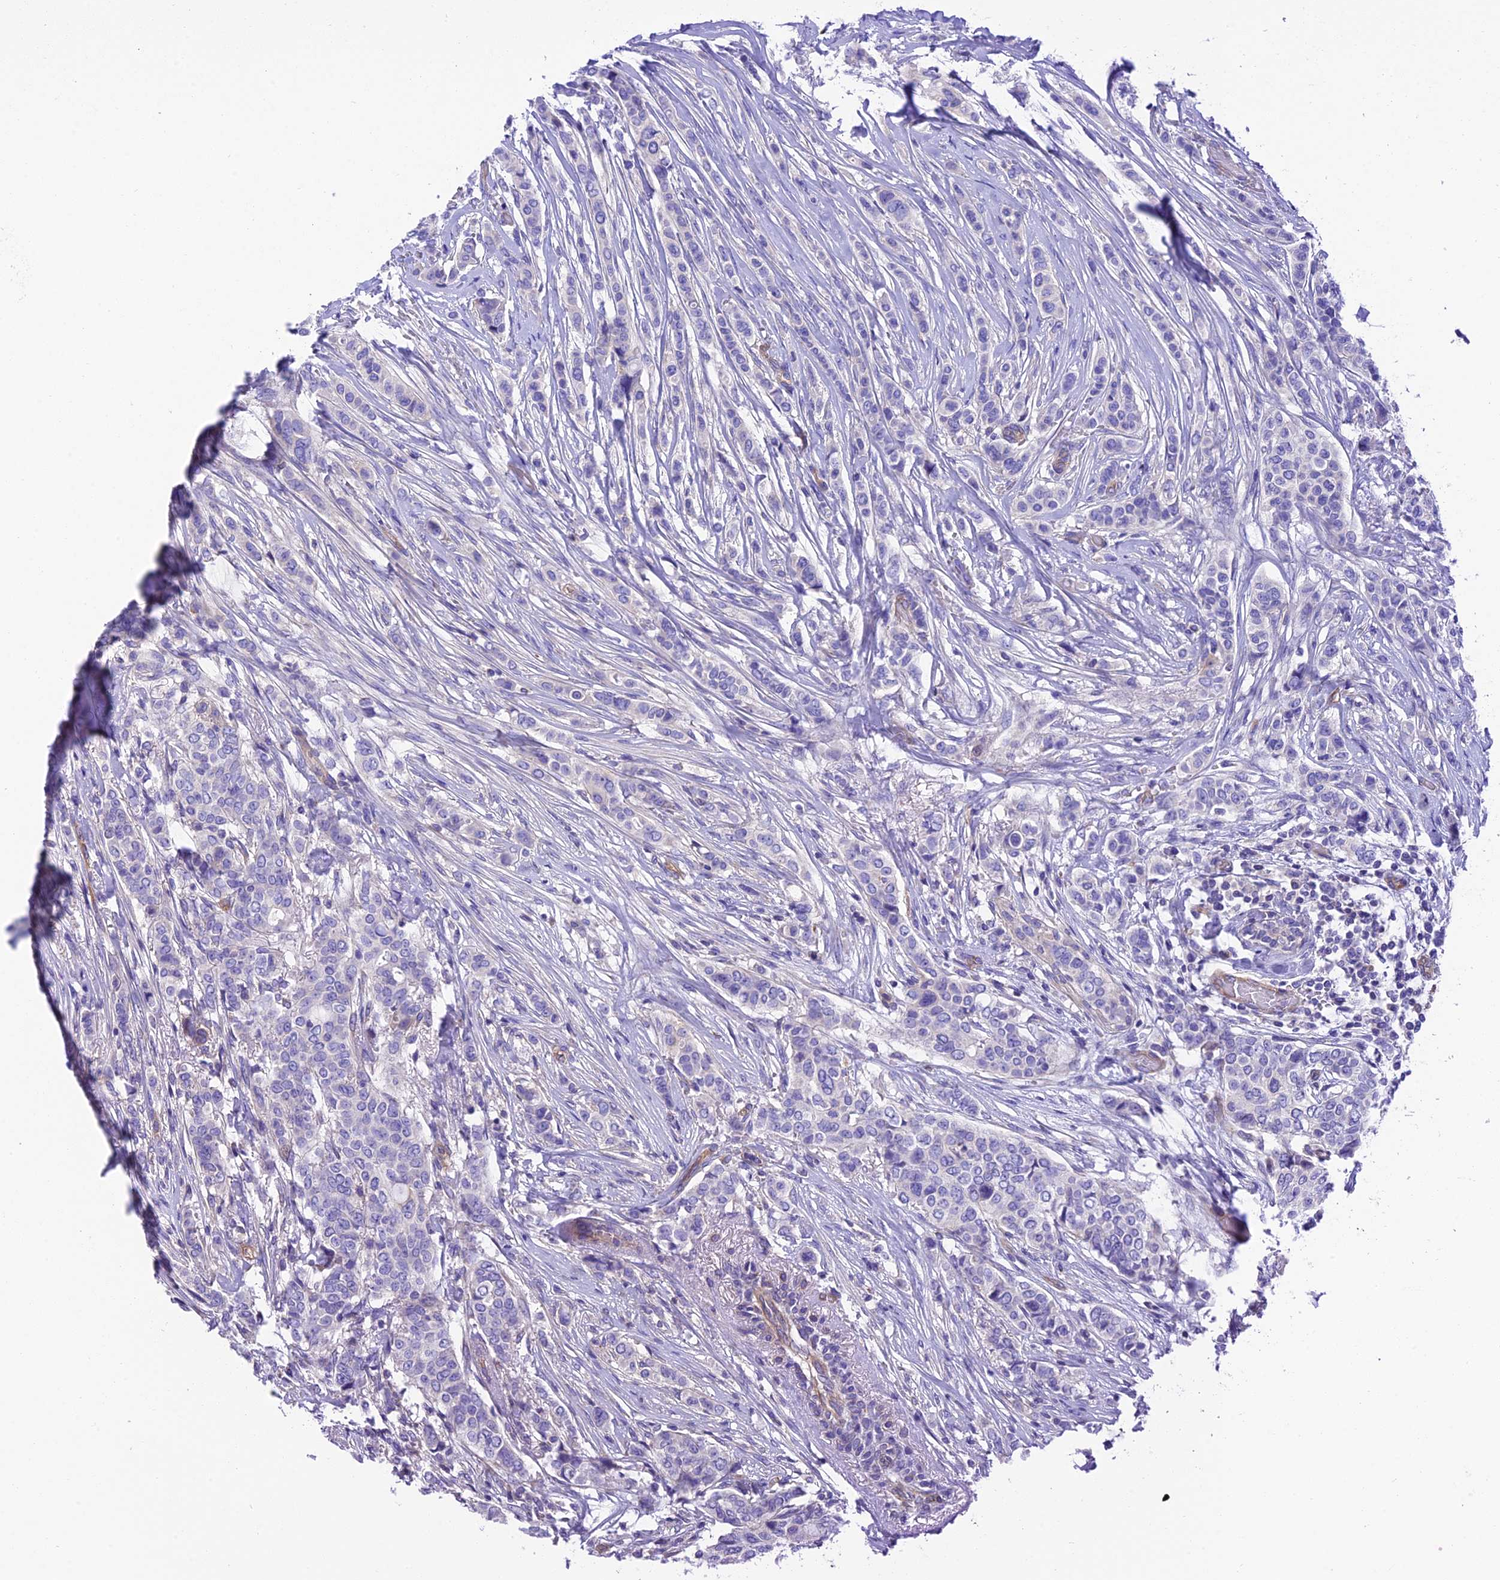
{"staining": {"intensity": "negative", "quantity": "none", "location": "none"}, "tissue": "breast cancer", "cell_type": "Tumor cells", "image_type": "cancer", "snomed": [{"axis": "morphology", "description": "Lobular carcinoma"}, {"axis": "topography", "description": "Breast"}], "caption": "Protein analysis of breast cancer (lobular carcinoma) shows no significant expression in tumor cells.", "gene": "PPFIA3", "patient": {"sex": "female", "age": 51}}